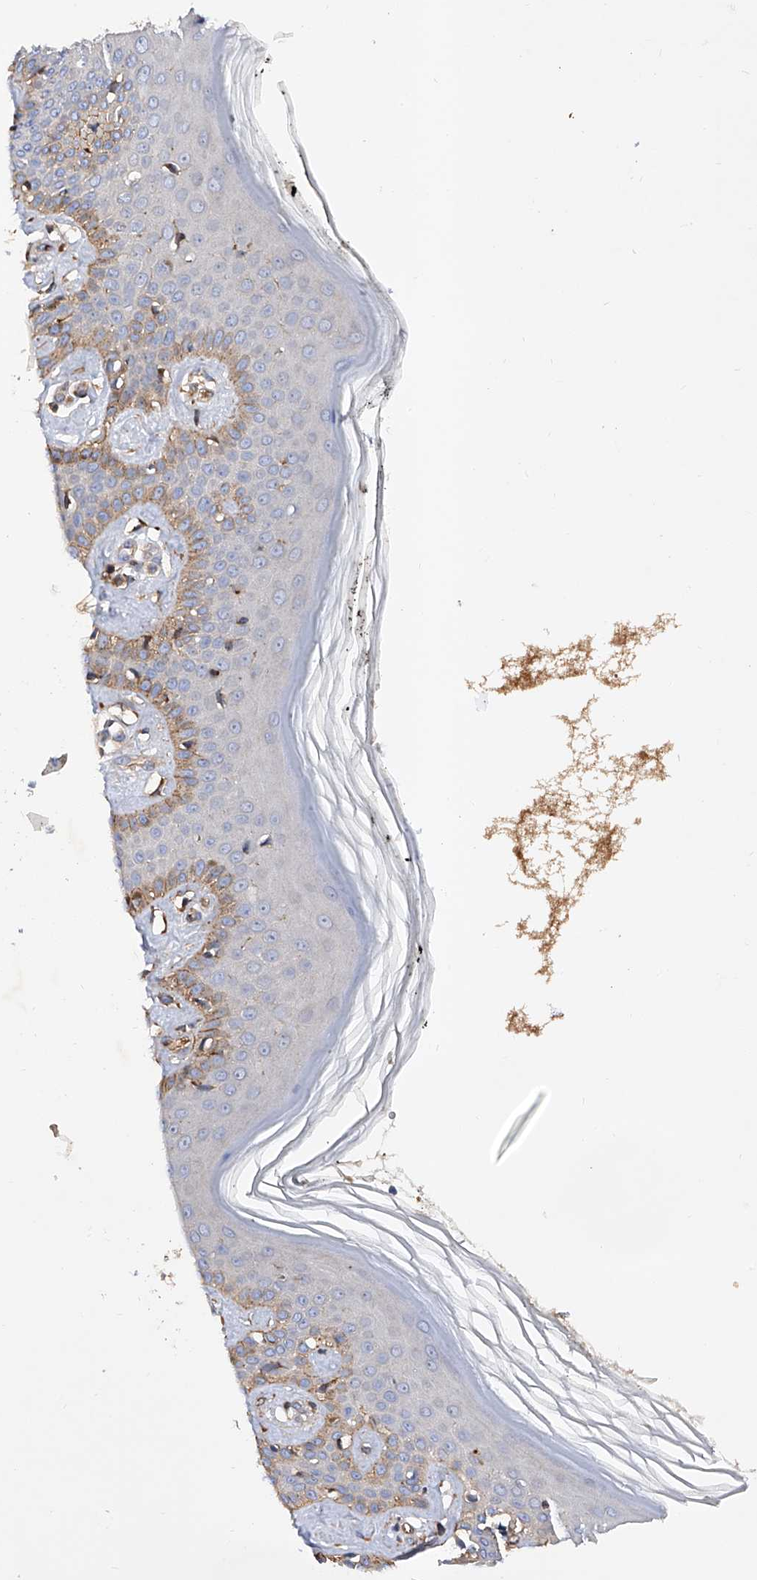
{"staining": {"intensity": "moderate", "quantity": ">75%", "location": "cytoplasmic/membranous"}, "tissue": "skin", "cell_type": "Fibroblasts", "image_type": "normal", "snomed": [{"axis": "morphology", "description": "Normal tissue, NOS"}, {"axis": "topography", "description": "Skin"}], "caption": "This image demonstrates IHC staining of normal skin, with medium moderate cytoplasmic/membranous expression in about >75% of fibroblasts.", "gene": "INPP5B", "patient": {"sex": "female", "age": 64}}